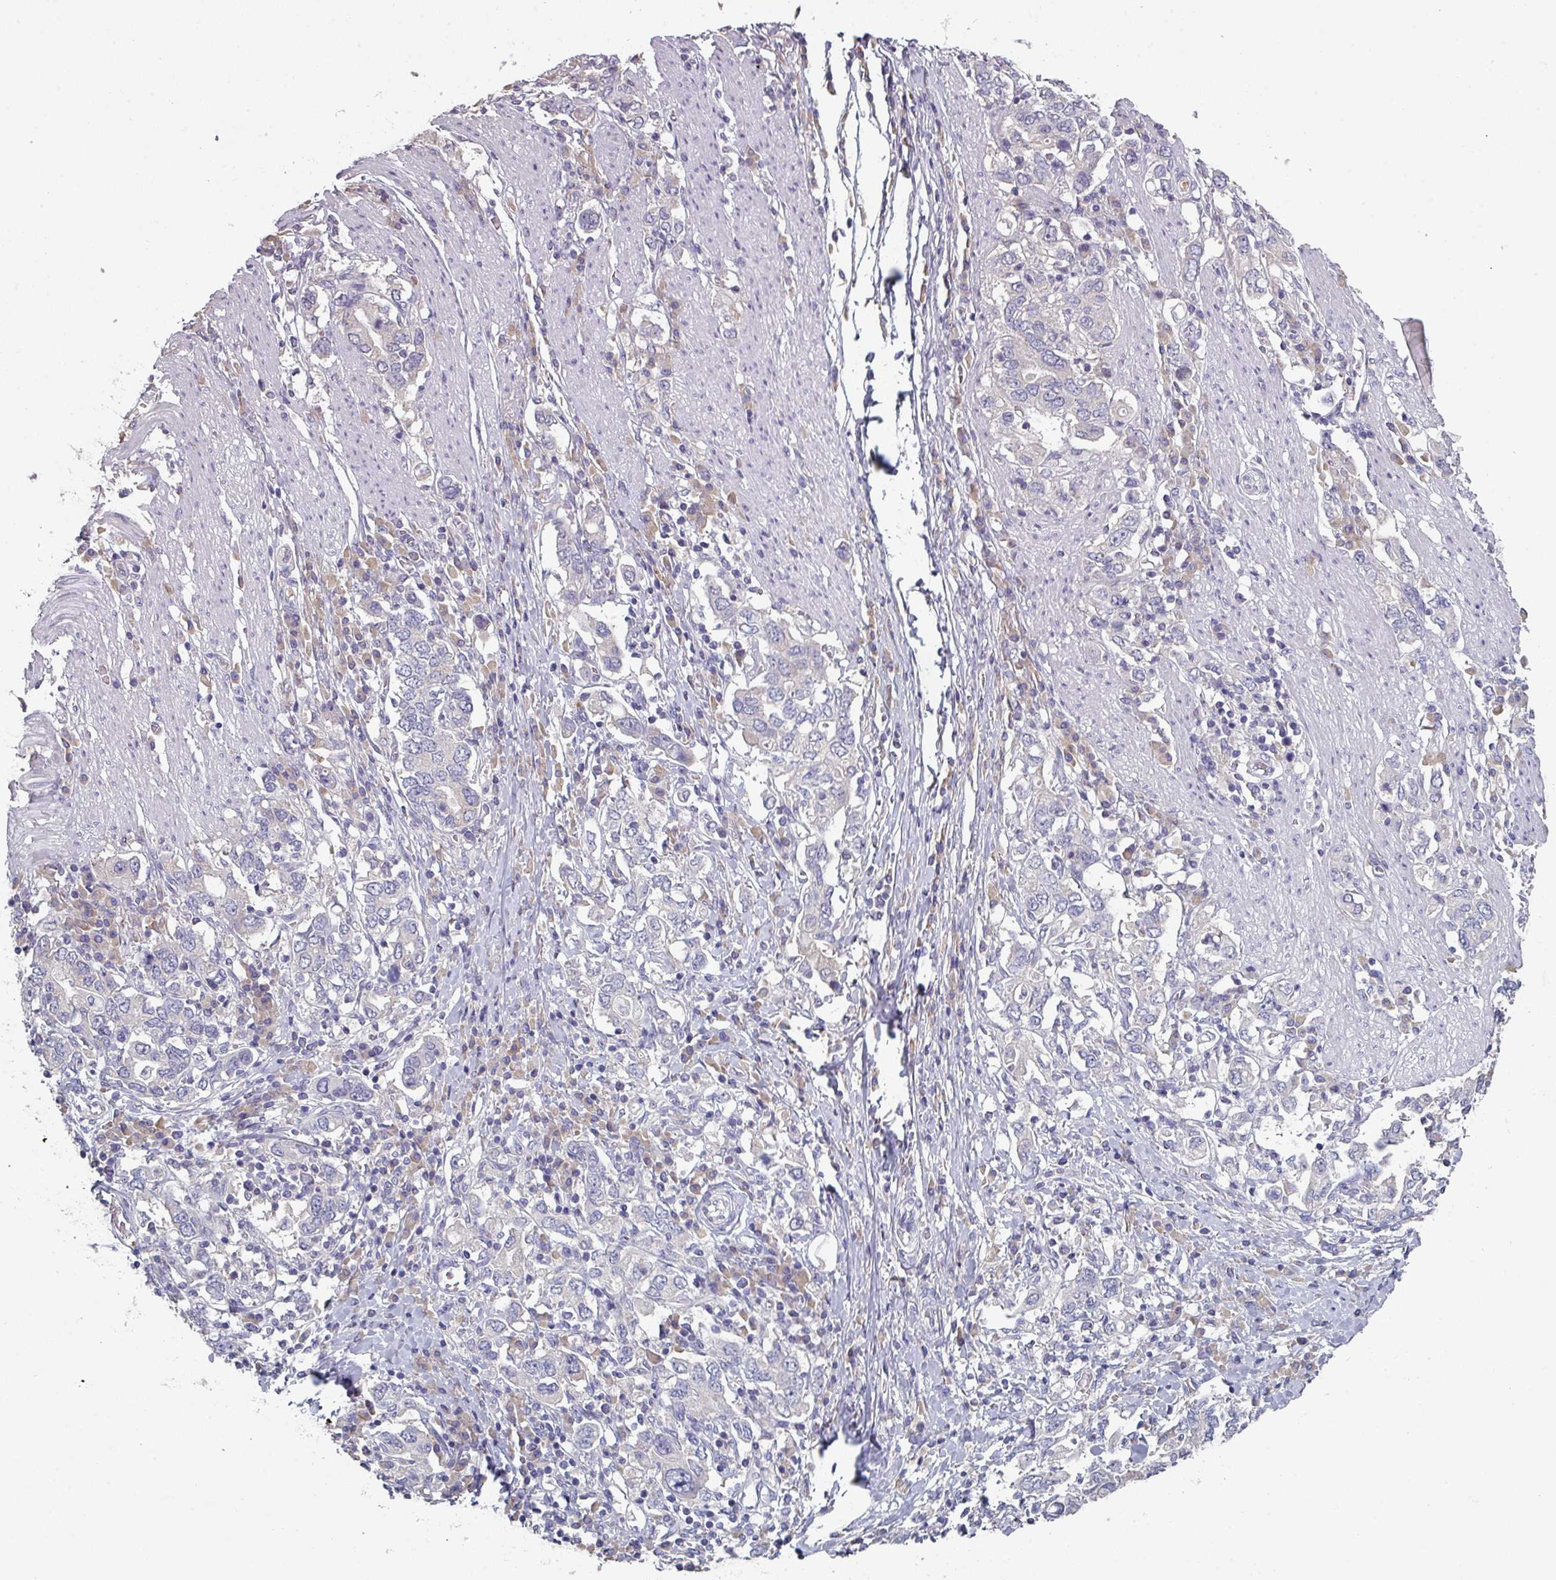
{"staining": {"intensity": "negative", "quantity": "none", "location": "none"}, "tissue": "stomach cancer", "cell_type": "Tumor cells", "image_type": "cancer", "snomed": [{"axis": "morphology", "description": "Adenocarcinoma, NOS"}, {"axis": "topography", "description": "Stomach, upper"}, {"axis": "topography", "description": "Stomach"}], "caption": "Micrograph shows no protein expression in tumor cells of adenocarcinoma (stomach) tissue.", "gene": "PRAMEF8", "patient": {"sex": "male", "age": 62}}